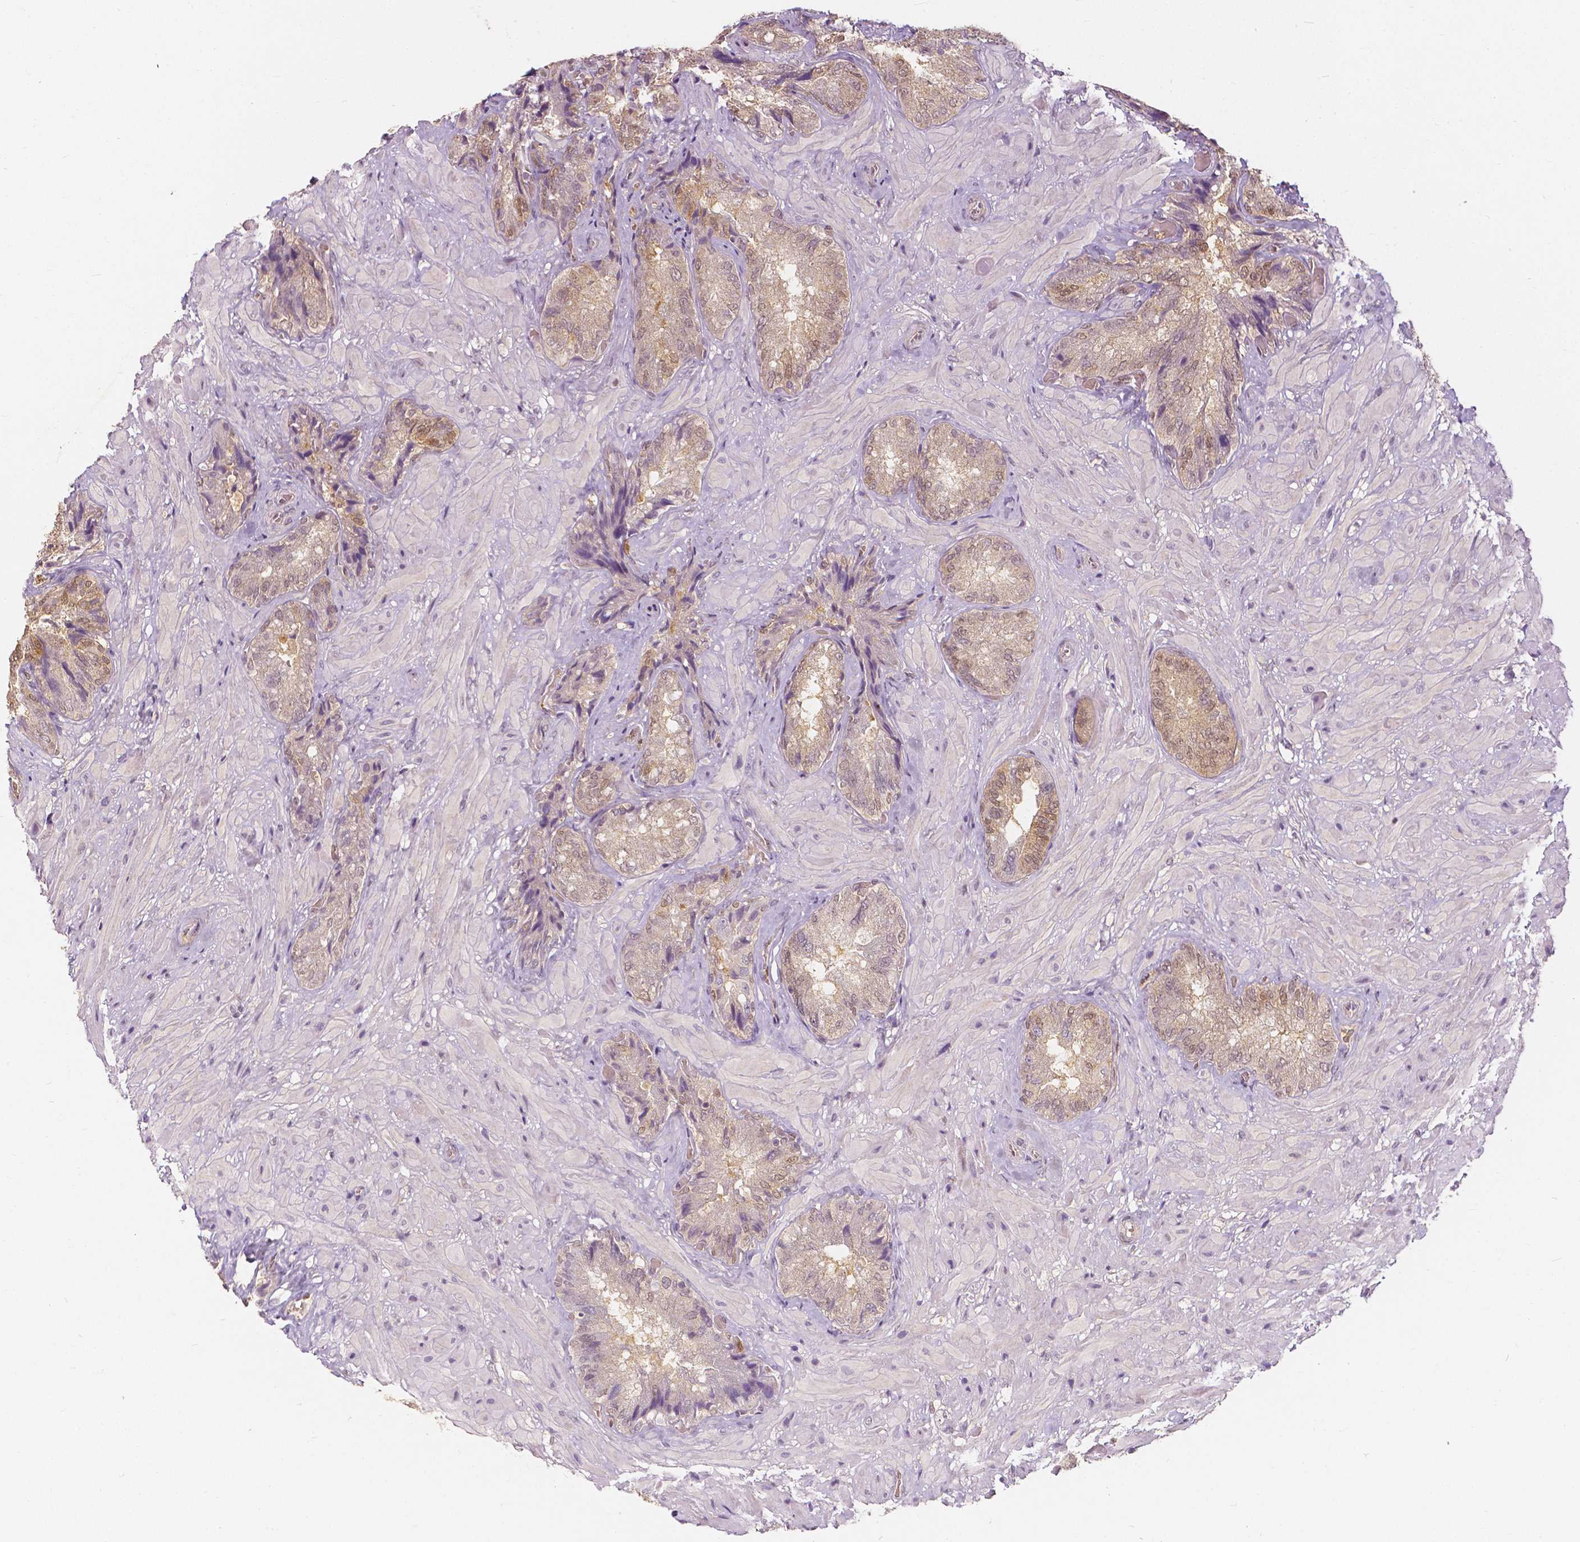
{"staining": {"intensity": "moderate", "quantity": "25%-75%", "location": "cytoplasmic/membranous,nuclear"}, "tissue": "seminal vesicle", "cell_type": "Glandular cells", "image_type": "normal", "snomed": [{"axis": "morphology", "description": "Normal tissue, NOS"}, {"axis": "topography", "description": "Seminal veicle"}], "caption": "This image exhibits immunohistochemistry staining of benign human seminal vesicle, with medium moderate cytoplasmic/membranous,nuclear staining in approximately 25%-75% of glandular cells.", "gene": "NAPRT", "patient": {"sex": "male", "age": 57}}